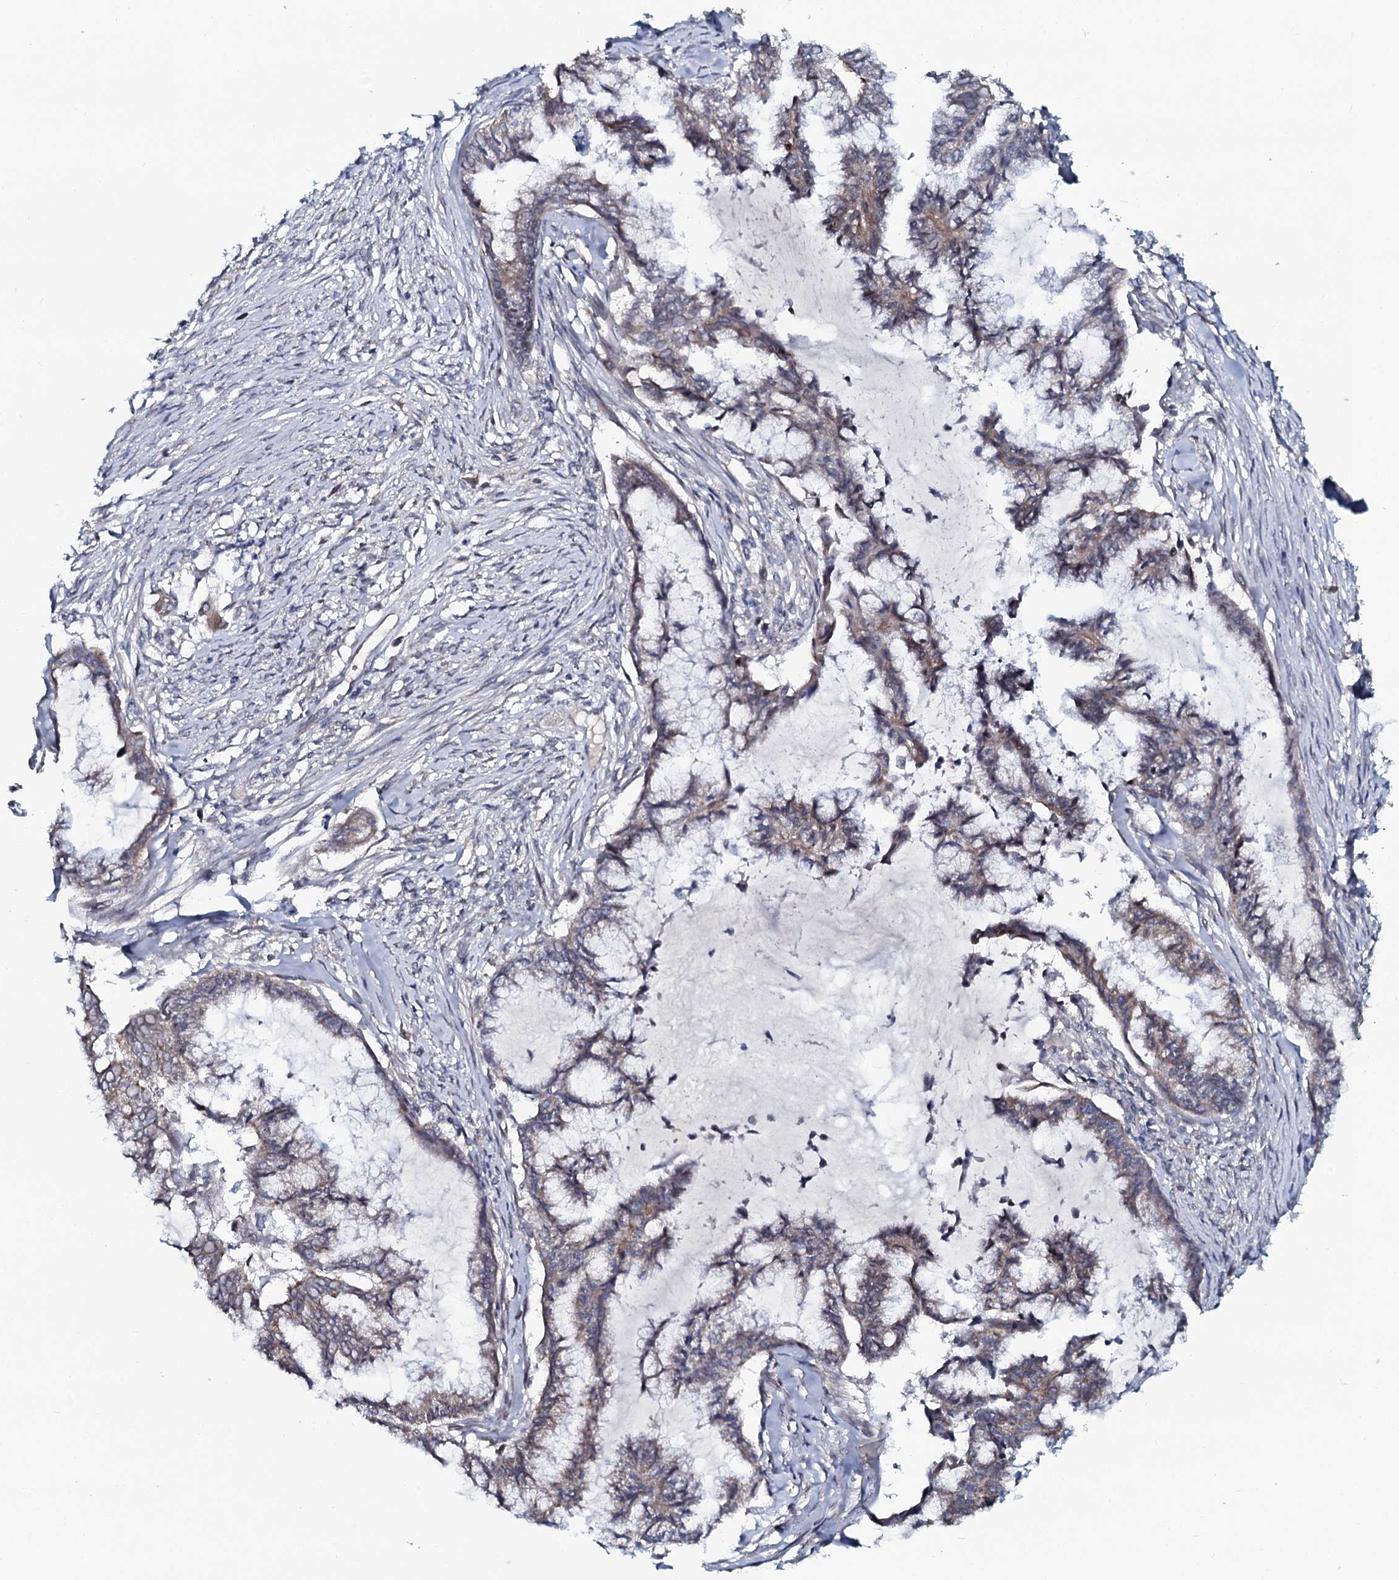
{"staining": {"intensity": "weak", "quantity": "25%-75%", "location": "cytoplasmic/membranous"}, "tissue": "endometrial cancer", "cell_type": "Tumor cells", "image_type": "cancer", "snomed": [{"axis": "morphology", "description": "Adenocarcinoma, NOS"}, {"axis": "topography", "description": "Endometrium"}], "caption": "Approximately 25%-75% of tumor cells in human endometrial cancer (adenocarcinoma) show weak cytoplasmic/membranous protein positivity as visualized by brown immunohistochemical staining.", "gene": "KCTD4", "patient": {"sex": "female", "age": 86}}